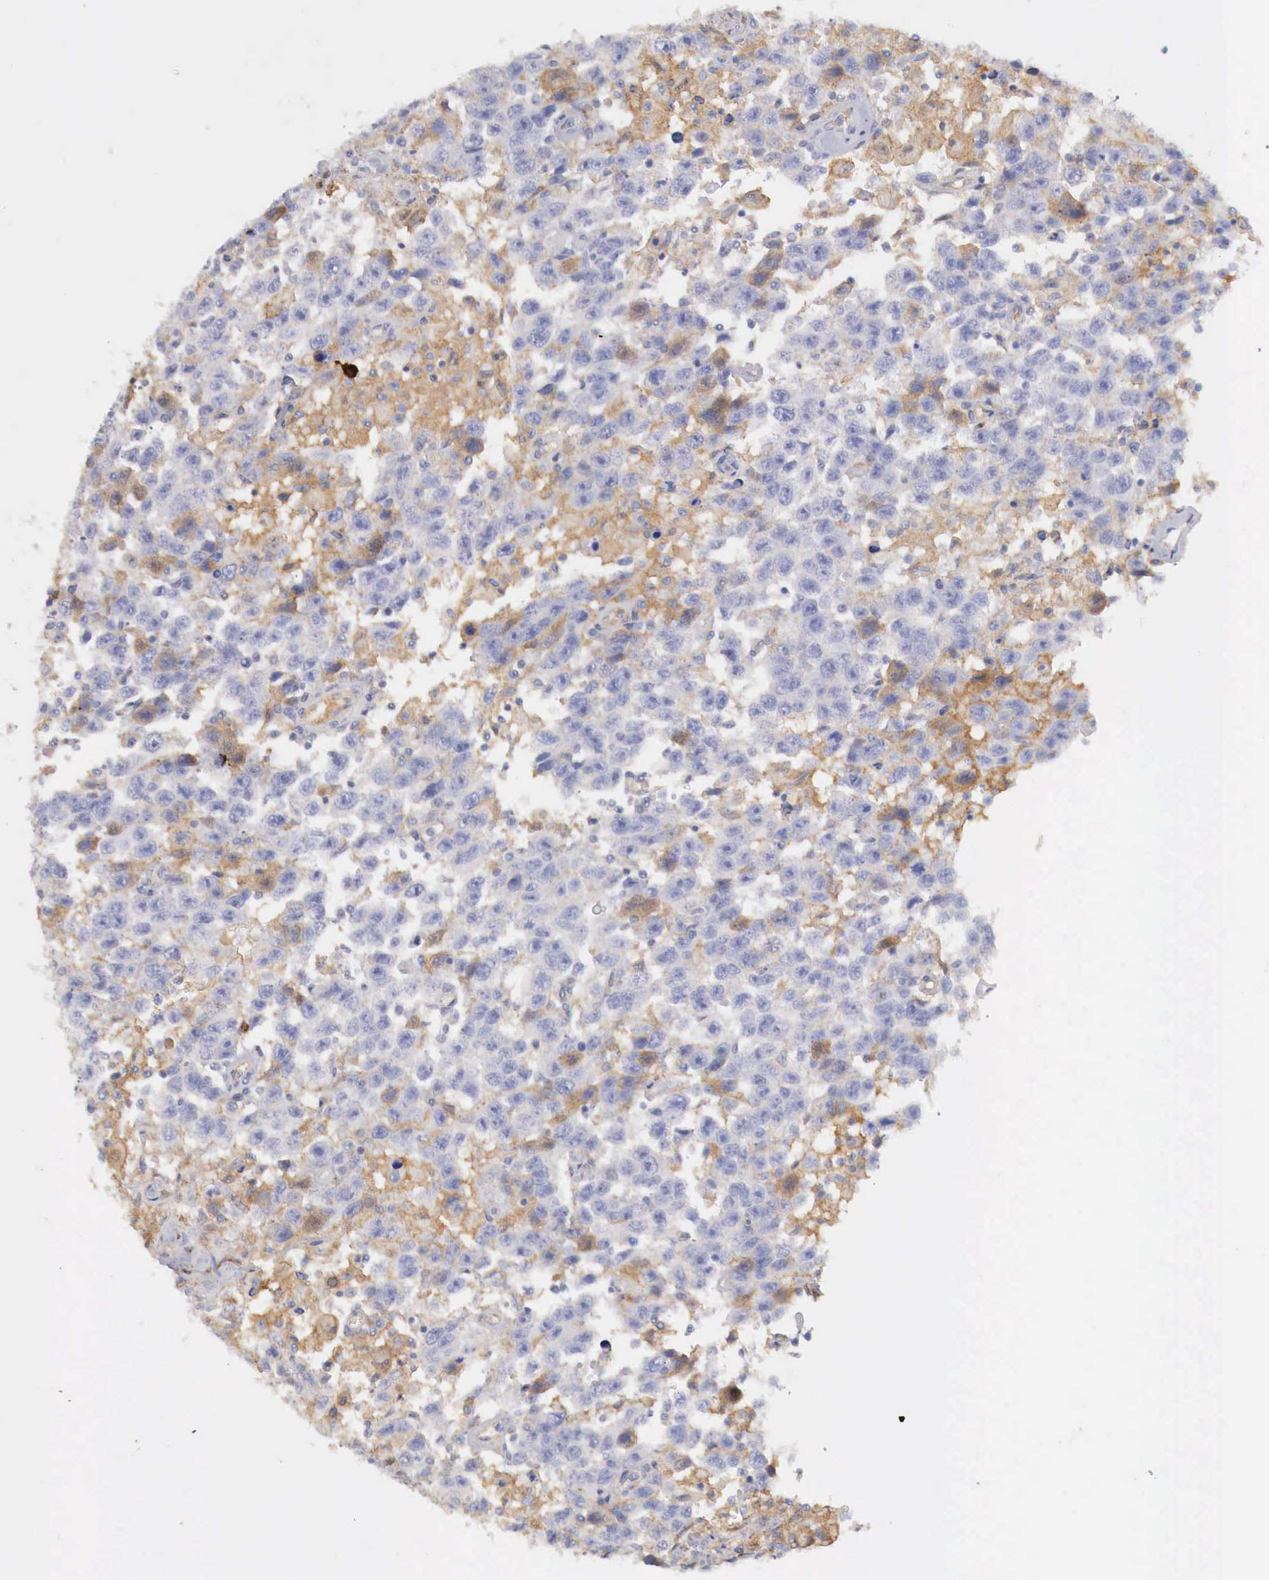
{"staining": {"intensity": "negative", "quantity": "none", "location": "none"}, "tissue": "testis cancer", "cell_type": "Tumor cells", "image_type": "cancer", "snomed": [{"axis": "morphology", "description": "Seminoma, NOS"}, {"axis": "topography", "description": "Testis"}], "caption": "Tumor cells show no significant positivity in seminoma (testis).", "gene": "KLHDC7B", "patient": {"sex": "male", "age": 41}}